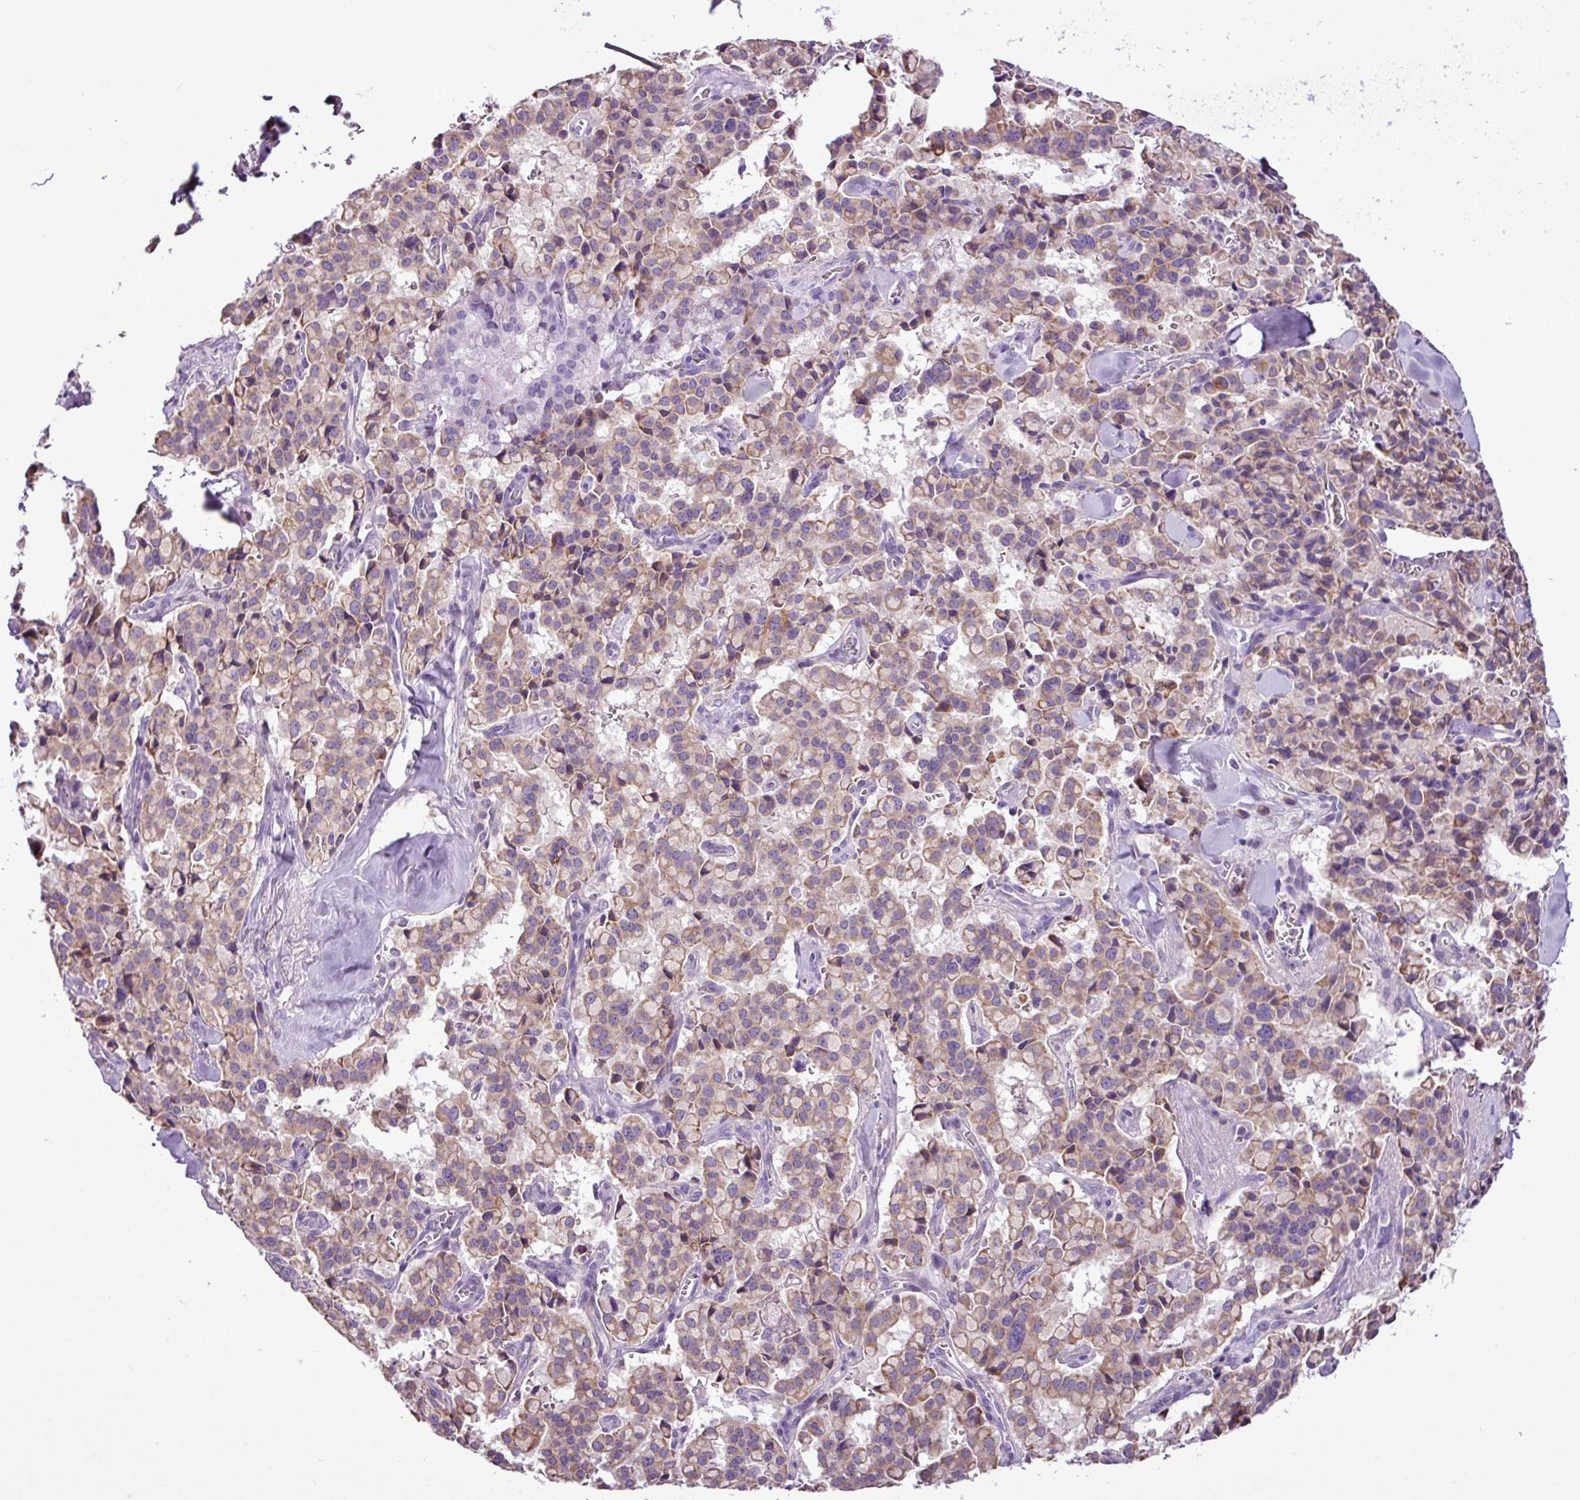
{"staining": {"intensity": "moderate", "quantity": ">75%", "location": "cytoplasmic/membranous"}, "tissue": "pancreatic cancer", "cell_type": "Tumor cells", "image_type": "cancer", "snomed": [{"axis": "morphology", "description": "Adenocarcinoma, NOS"}, {"axis": "topography", "description": "Pancreas"}], "caption": "Immunohistochemical staining of human pancreatic cancer (adenocarcinoma) shows medium levels of moderate cytoplasmic/membranous protein staining in about >75% of tumor cells.", "gene": "FAM183A", "patient": {"sex": "male", "age": 65}}